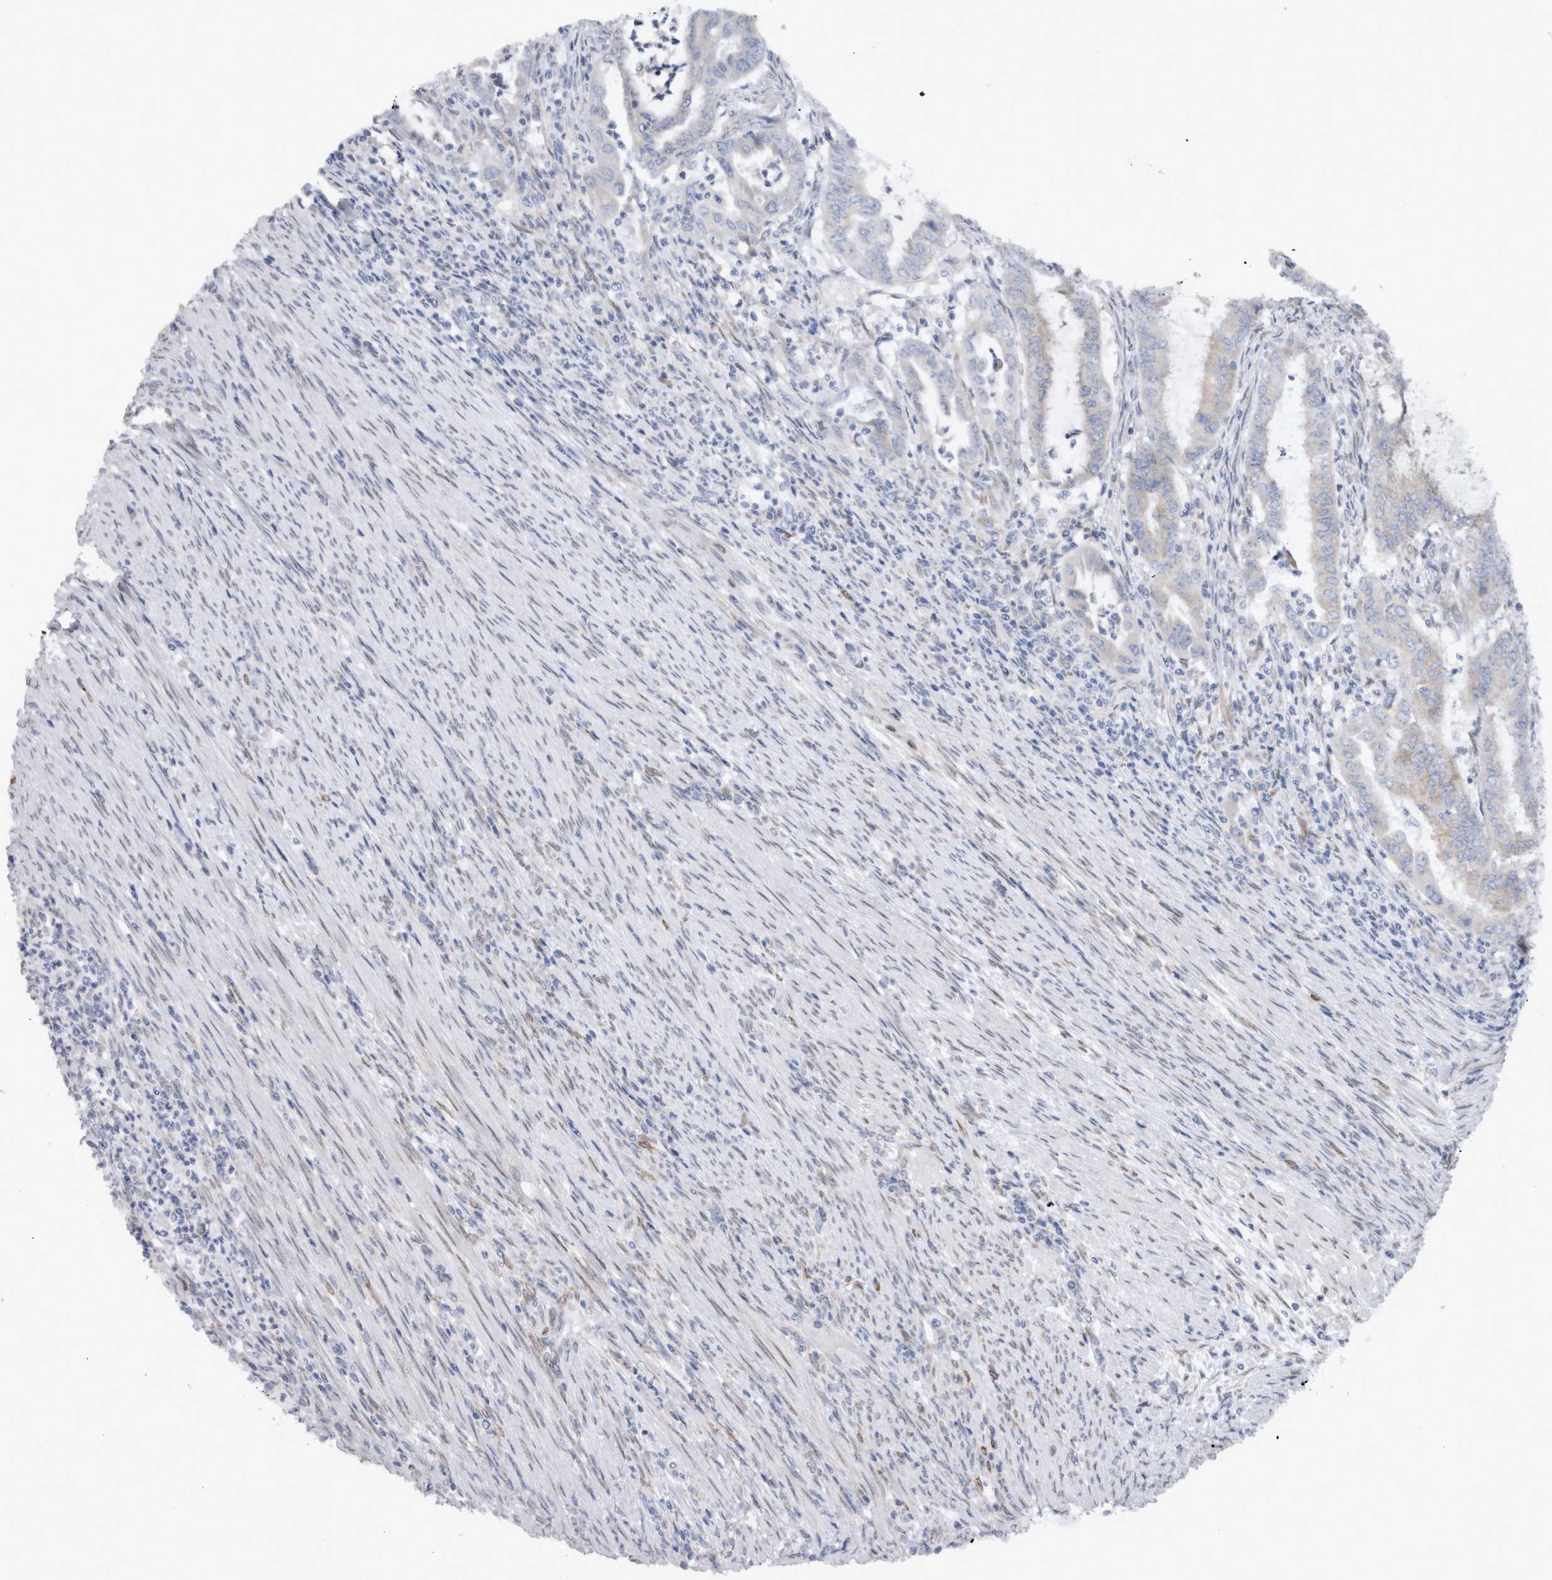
{"staining": {"intensity": "weak", "quantity": "<25%", "location": "cytoplasmic/membranous"}, "tissue": "endometrial cancer", "cell_type": "Tumor cells", "image_type": "cancer", "snomed": [{"axis": "morphology", "description": "Adenocarcinoma, NOS"}, {"axis": "topography", "description": "Endometrium"}], "caption": "Tumor cells show no significant expression in adenocarcinoma (endometrial). (DAB immunohistochemistry visualized using brightfield microscopy, high magnification).", "gene": "VCPIP1", "patient": {"sex": "female", "age": 49}}